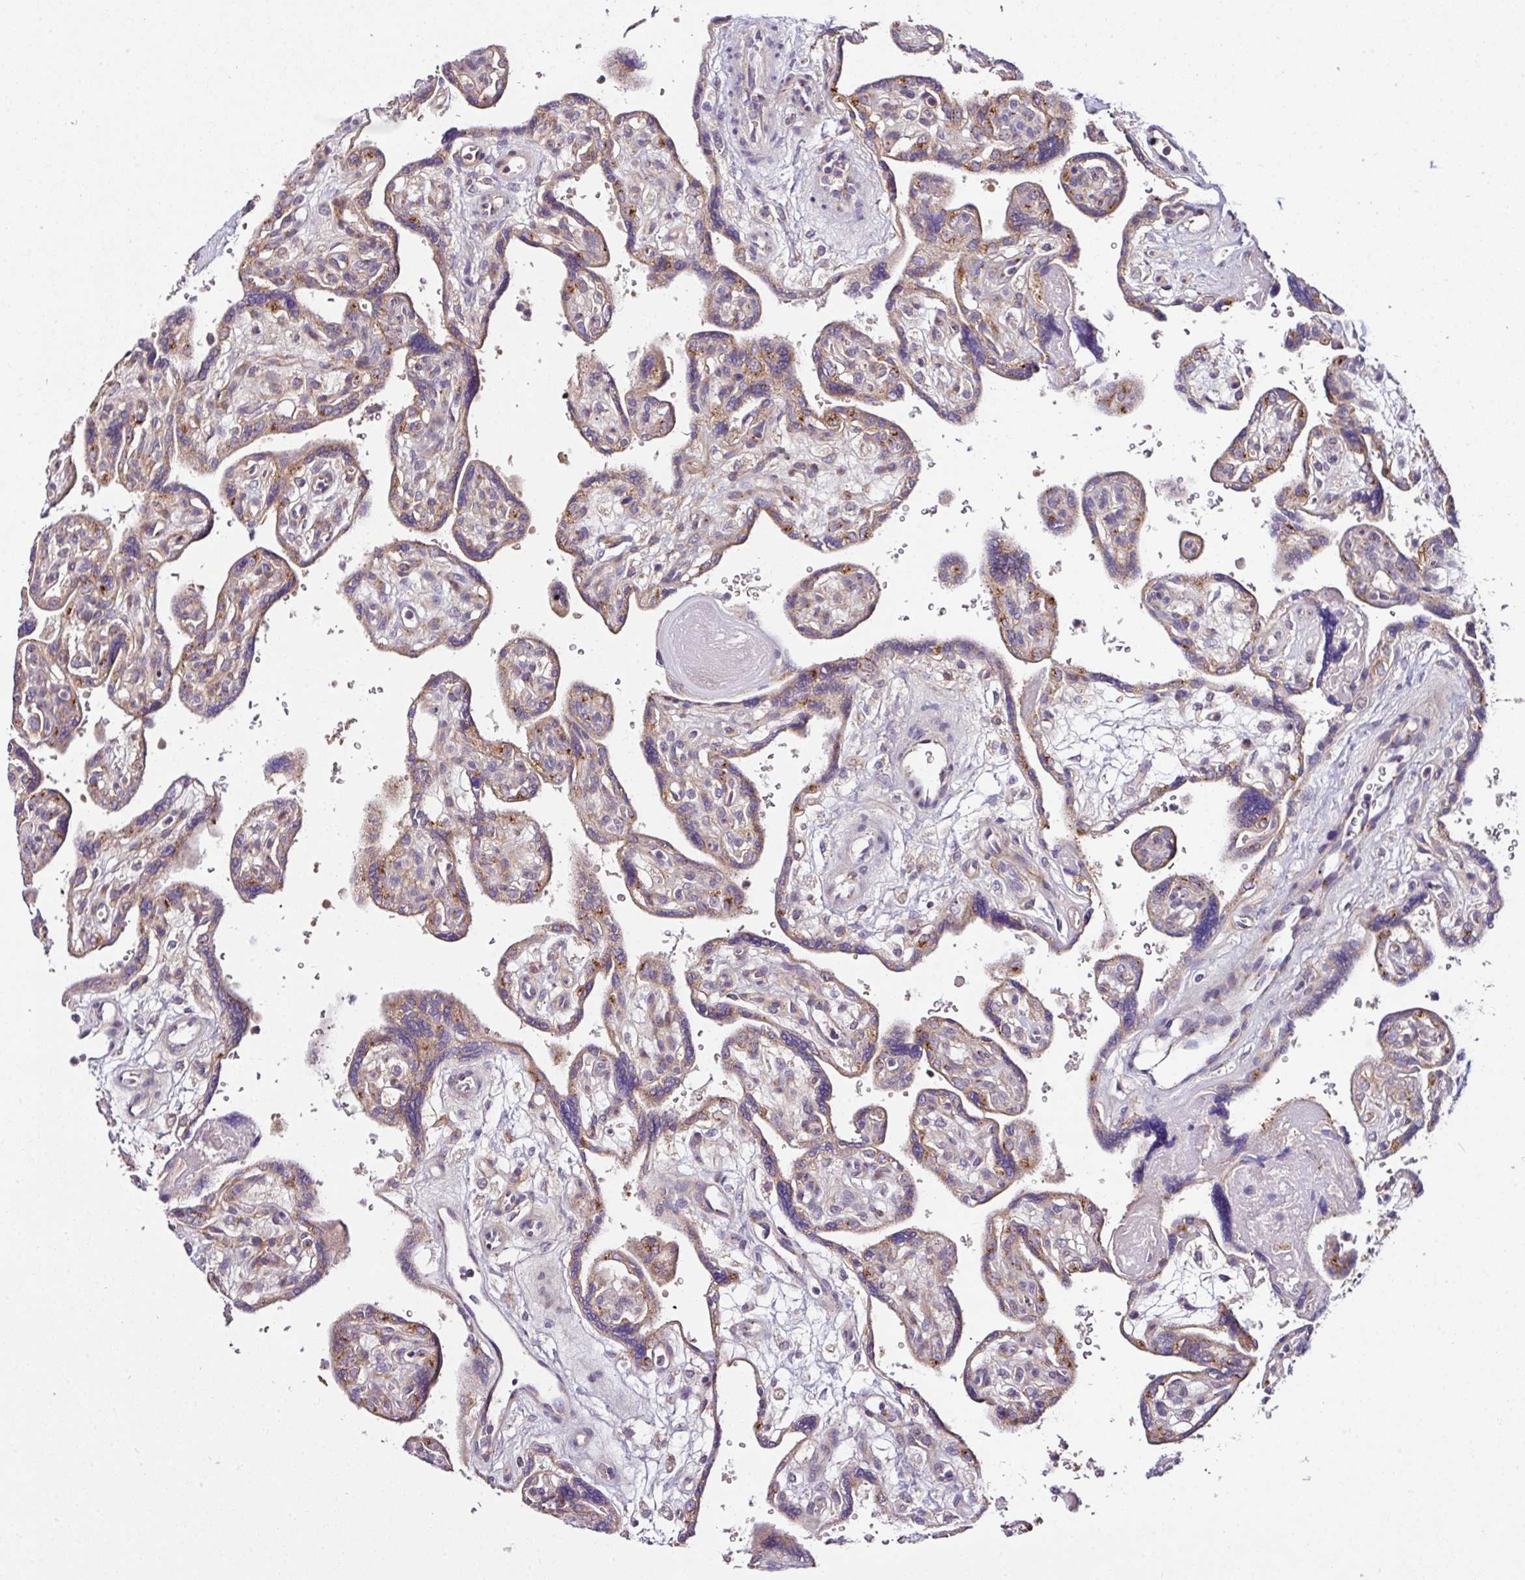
{"staining": {"intensity": "weak", "quantity": "<25%", "location": "cytoplasmic/membranous"}, "tissue": "placenta", "cell_type": "Decidual cells", "image_type": "normal", "snomed": [{"axis": "morphology", "description": "Normal tissue, NOS"}, {"axis": "topography", "description": "Placenta"}], "caption": "A high-resolution micrograph shows immunohistochemistry staining of benign placenta, which shows no significant expression in decidual cells.", "gene": "CPD", "patient": {"sex": "female", "age": 39}}